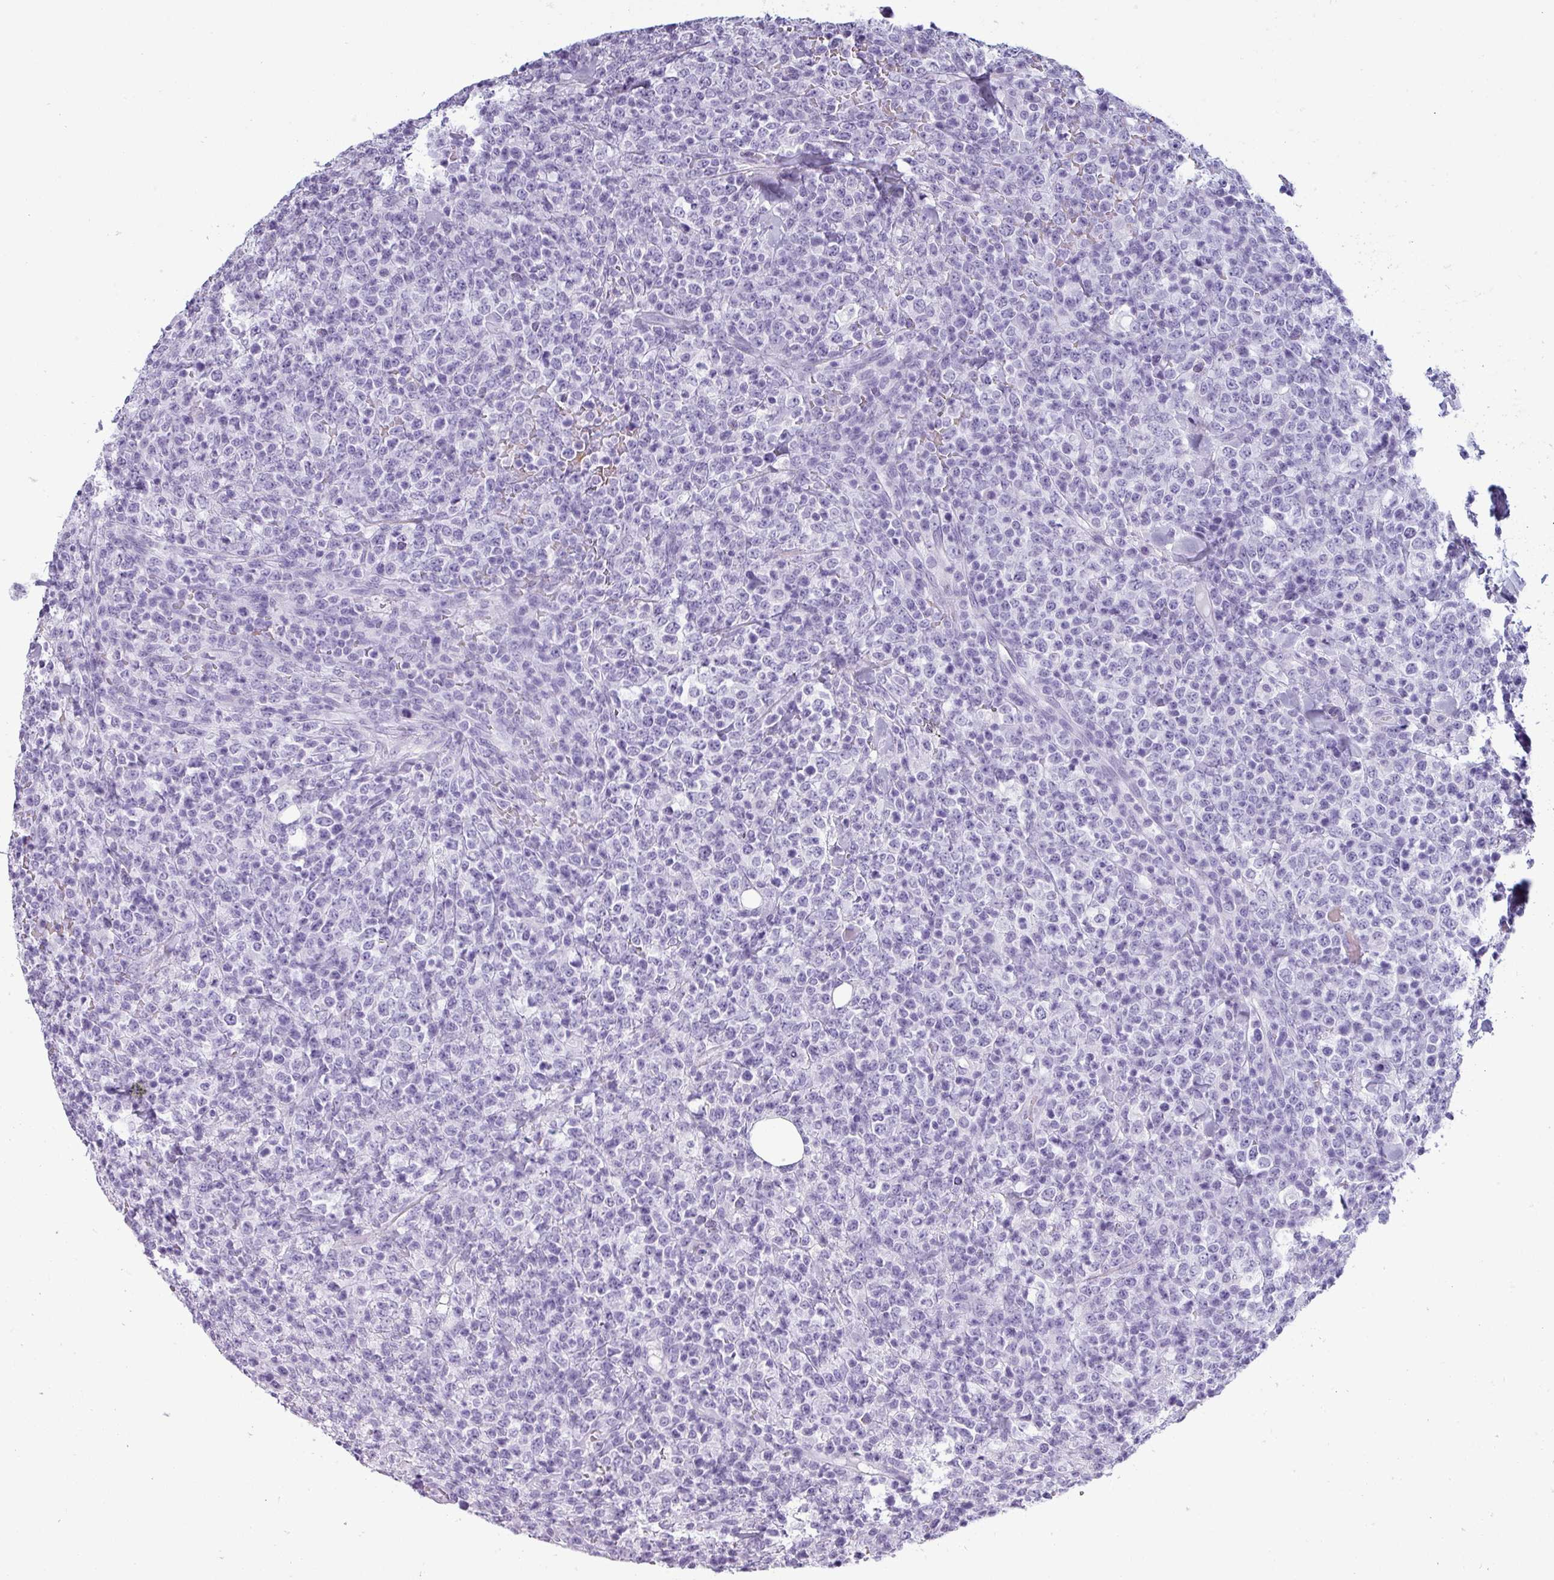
{"staining": {"intensity": "negative", "quantity": "none", "location": "none"}, "tissue": "lymphoma", "cell_type": "Tumor cells", "image_type": "cancer", "snomed": [{"axis": "morphology", "description": "Malignant lymphoma, non-Hodgkin's type, High grade"}, {"axis": "topography", "description": "Colon"}], "caption": "Lymphoma was stained to show a protein in brown. There is no significant positivity in tumor cells.", "gene": "CRYBB2", "patient": {"sex": "female", "age": 53}}